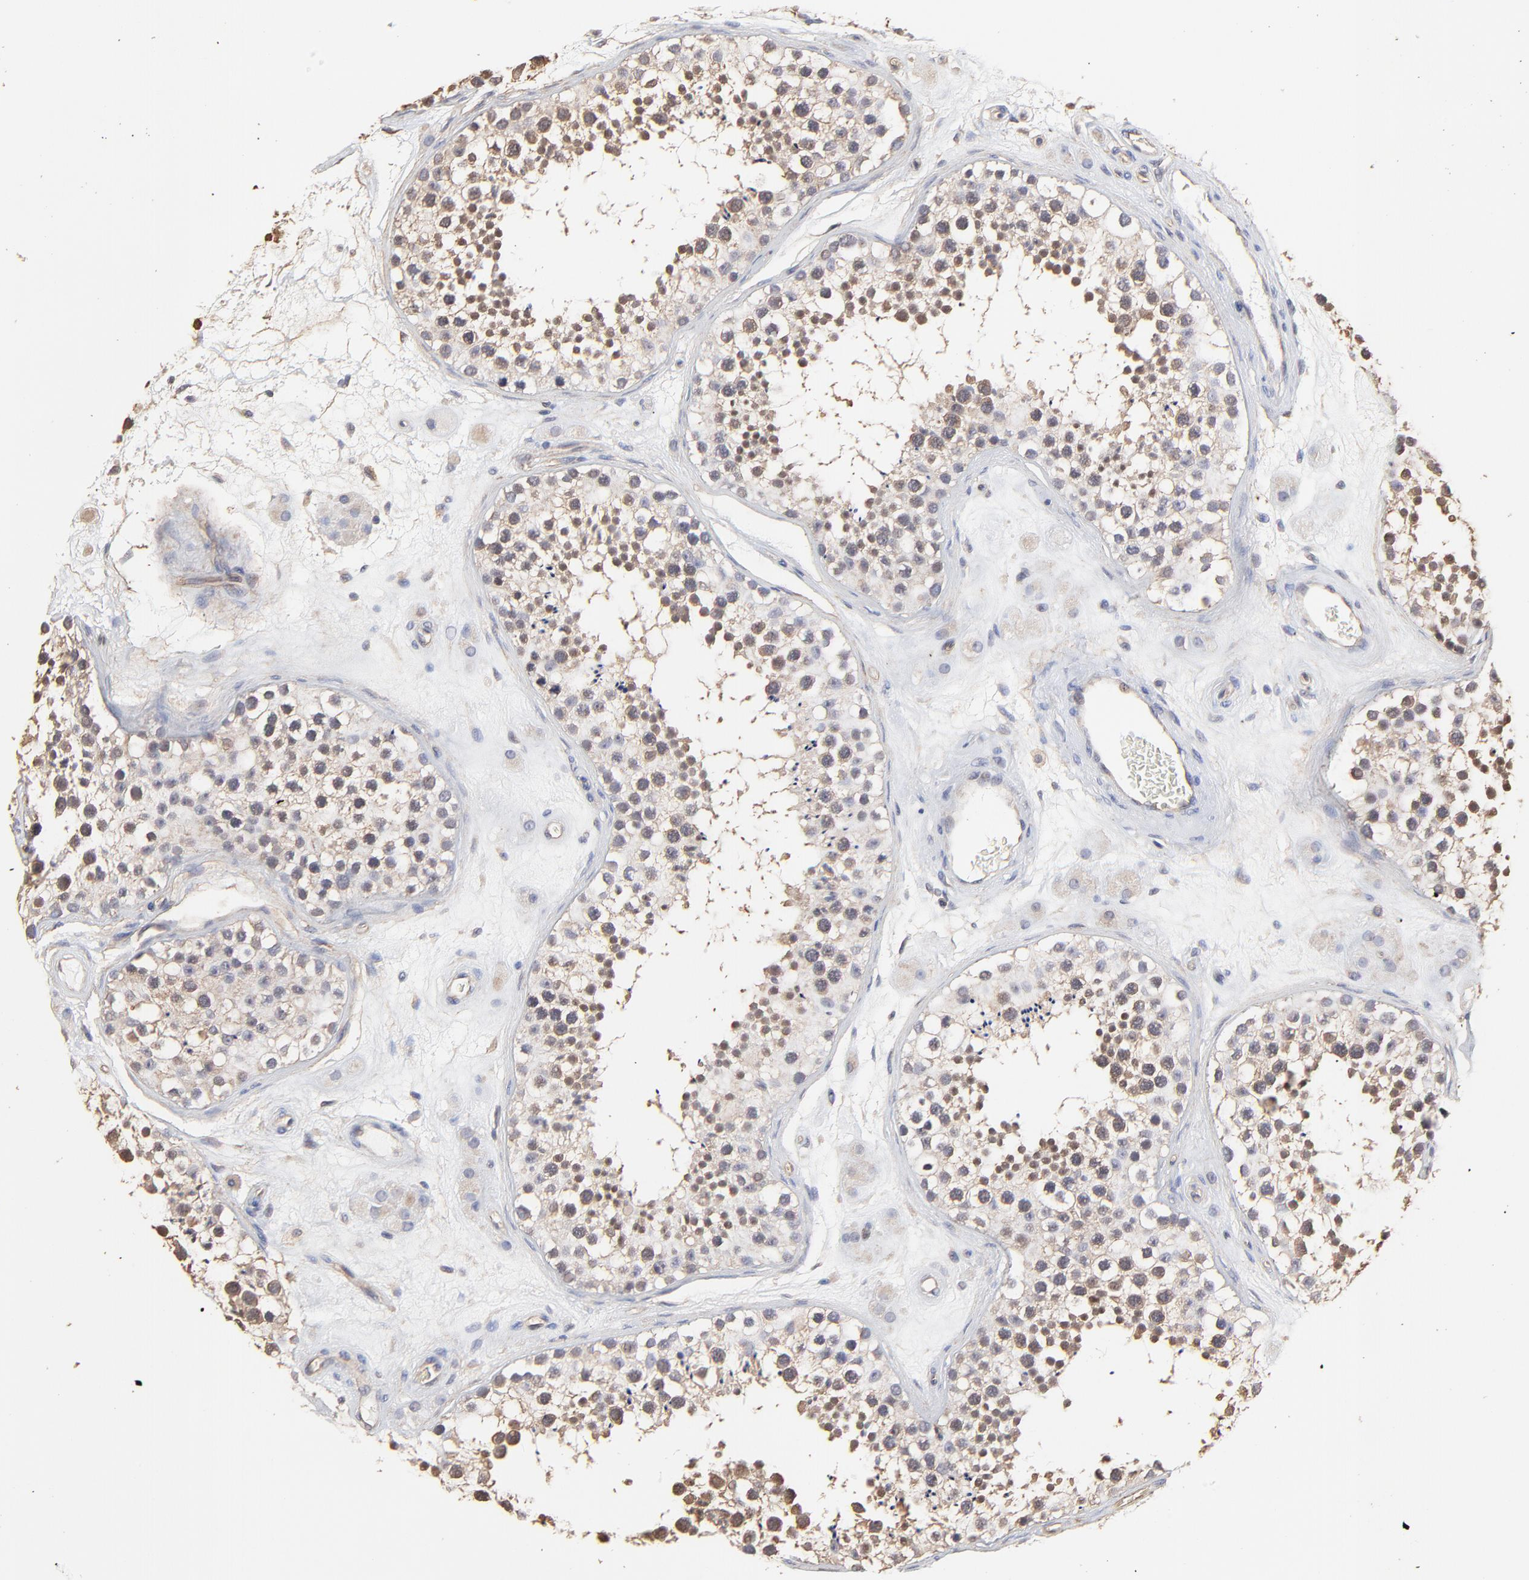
{"staining": {"intensity": "moderate", "quantity": "25%-75%", "location": "cytoplasmic/membranous"}, "tissue": "testis", "cell_type": "Cells in seminiferous ducts", "image_type": "normal", "snomed": [{"axis": "morphology", "description": "Normal tissue, NOS"}, {"axis": "topography", "description": "Testis"}], "caption": "A histopathology image of human testis stained for a protein shows moderate cytoplasmic/membranous brown staining in cells in seminiferous ducts. The staining is performed using DAB (3,3'-diaminobenzidine) brown chromogen to label protein expression. The nuclei are counter-stained blue using hematoxylin.", "gene": "ARMT1", "patient": {"sex": "male", "age": 38}}